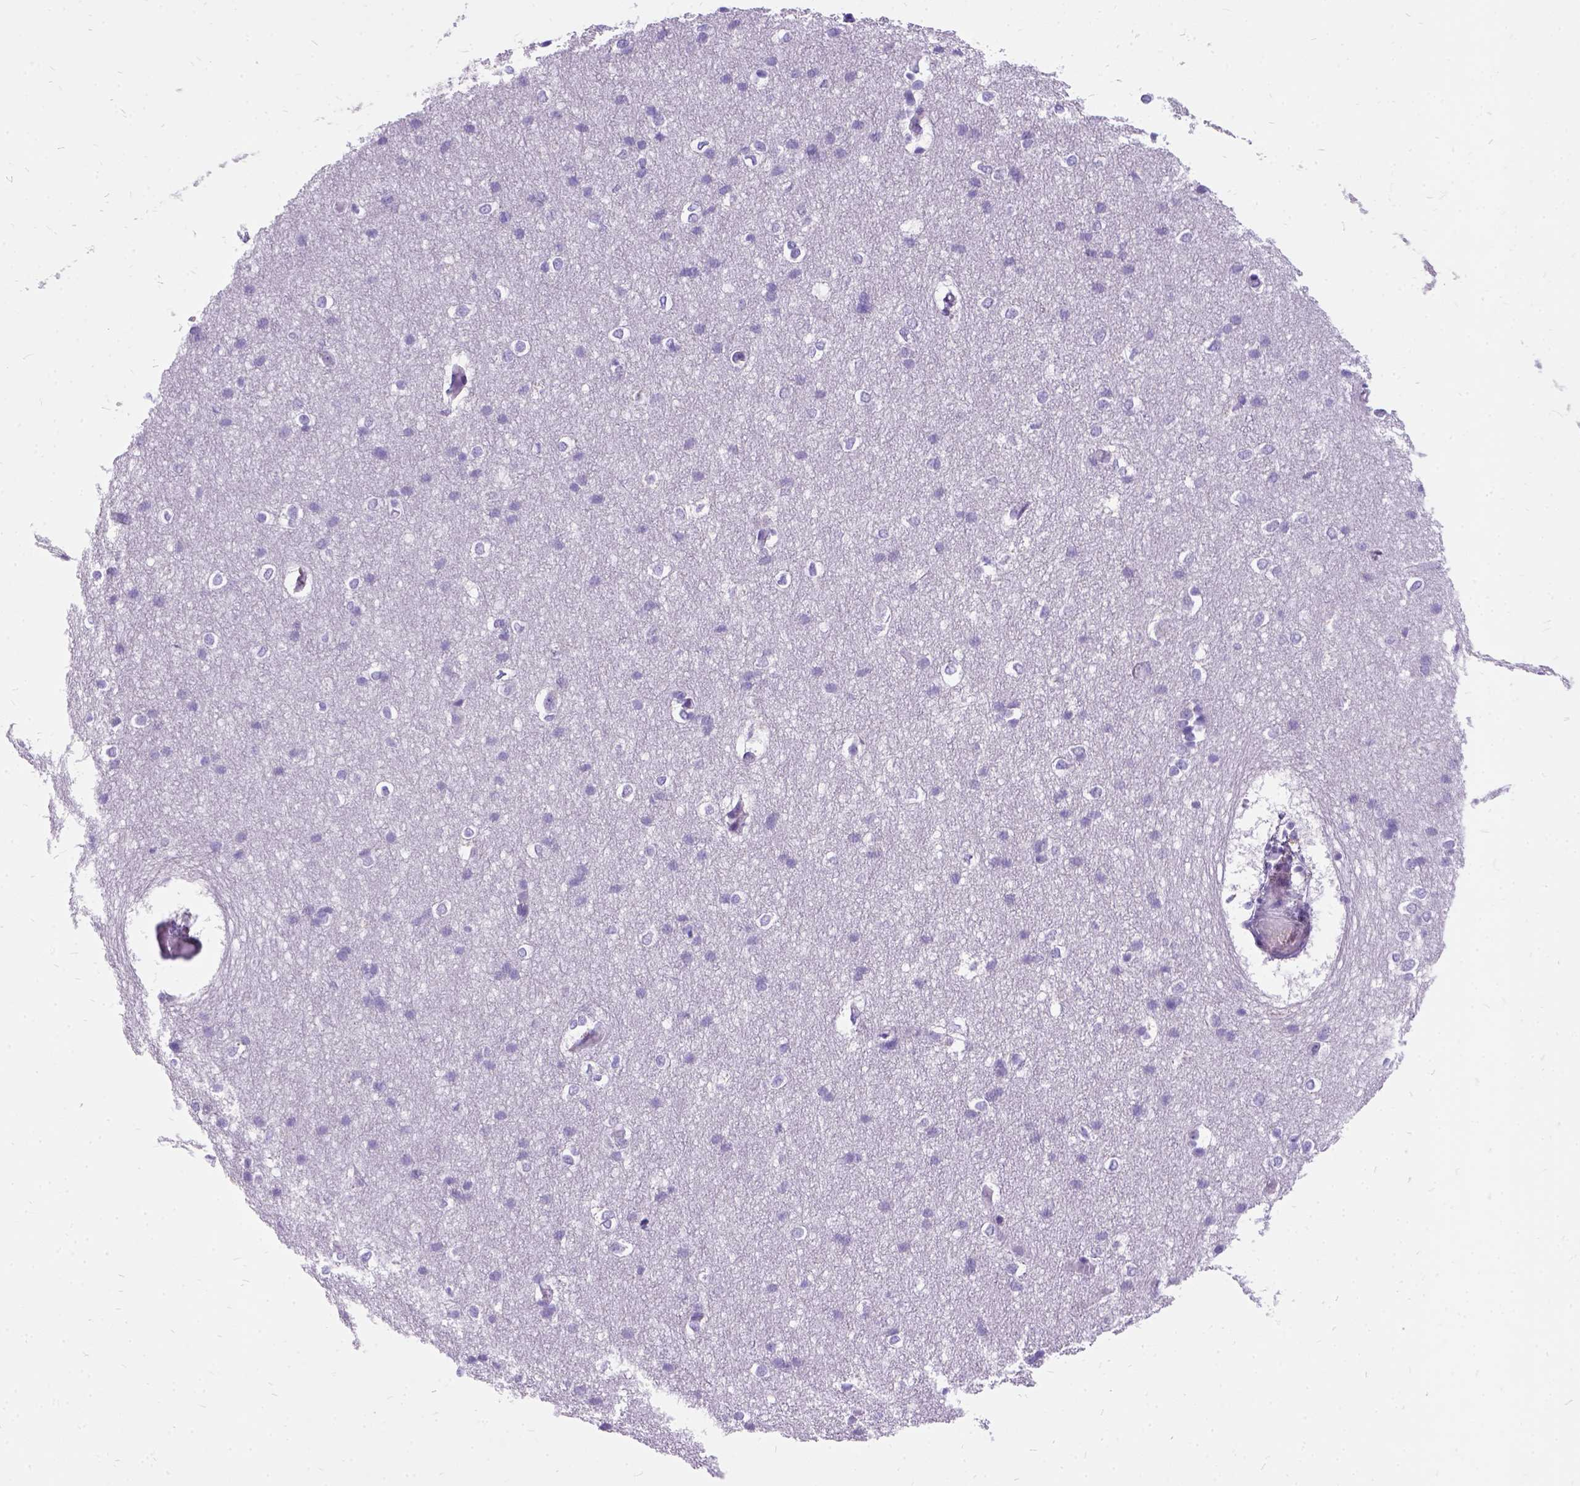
{"staining": {"intensity": "negative", "quantity": "none", "location": "none"}, "tissue": "cerebral cortex", "cell_type": "Endothelial cells", "image_type": "normal", "snomed": [{"axis": "morphology", "description": "Normal tissue, NOS"}, {"axis": "topography", "description": "Cerebral cortex"}], "caption": "Immunohistochemistry (IHC) photomicrograph of unremarkable cerebral cortex stained for a protein (brown), which demonstrates no staining in endothelial cells. Brightfield microscopy of immunohistochemistry (IHC) stained with DAB (3,3'-diaminobenzidine) (brown) and hematoxylin (blue), captured at high magnification.", "gene": "ENSG00000254979", "patient": {"sex": "male", "age": 37}}